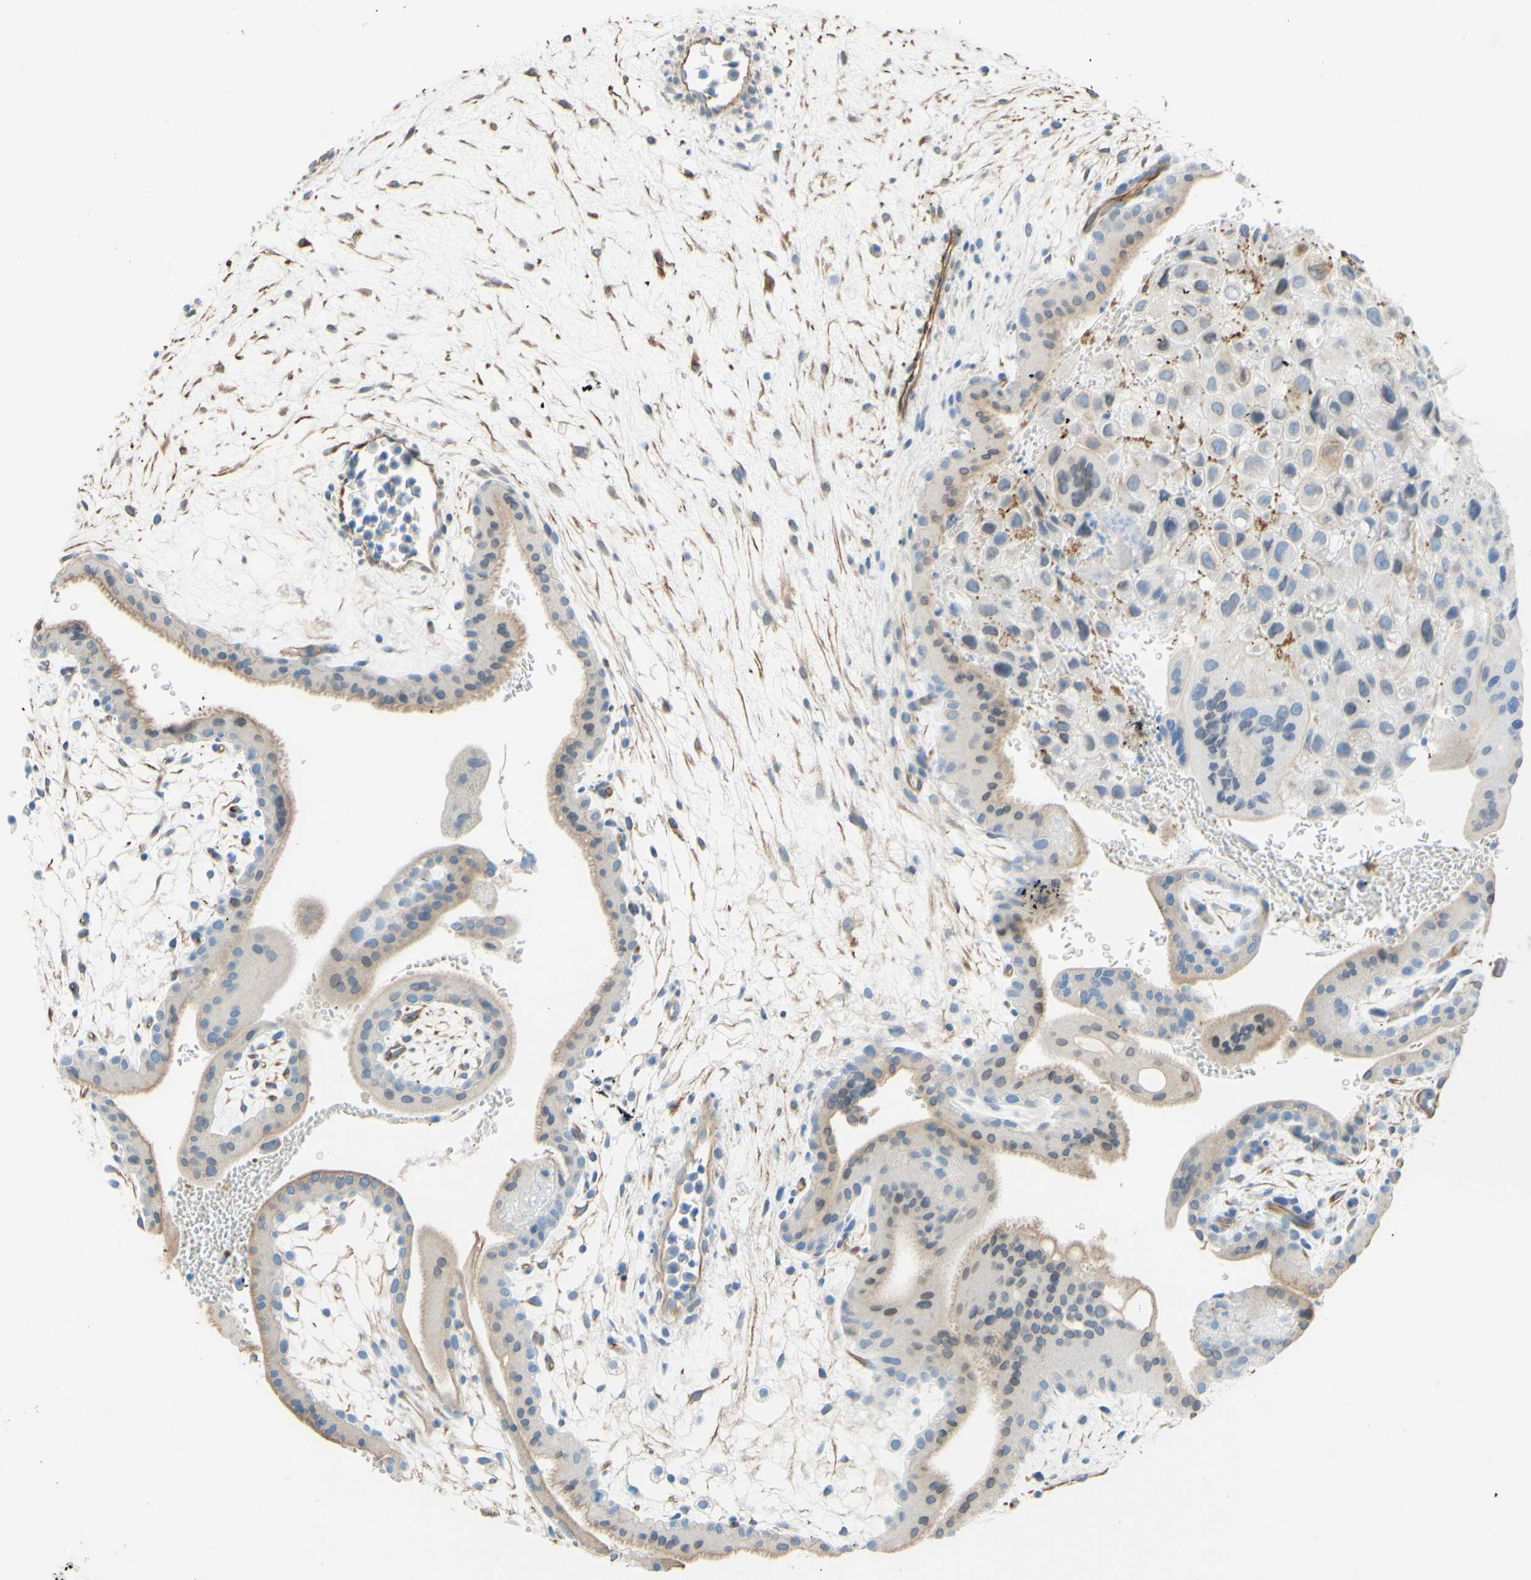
{"staining": {"intensity": "weak", "quantity": "<25%", "location": "cytoplasmic/membranous"}, "tissue": "placenta", "cell_type": "Decidual cells", "image_type": "normal", "snomed": [{"axis": "morphology", "description": "Normal tissue, NOS"}, {"axis": "topography", "description": "Placenta"}], "caption": "Image shows no significant protein staining in decidual cells of unremarkable placenta.", "gene": "ENDOD1", "patient": {"sex": "female", "age": 35}}